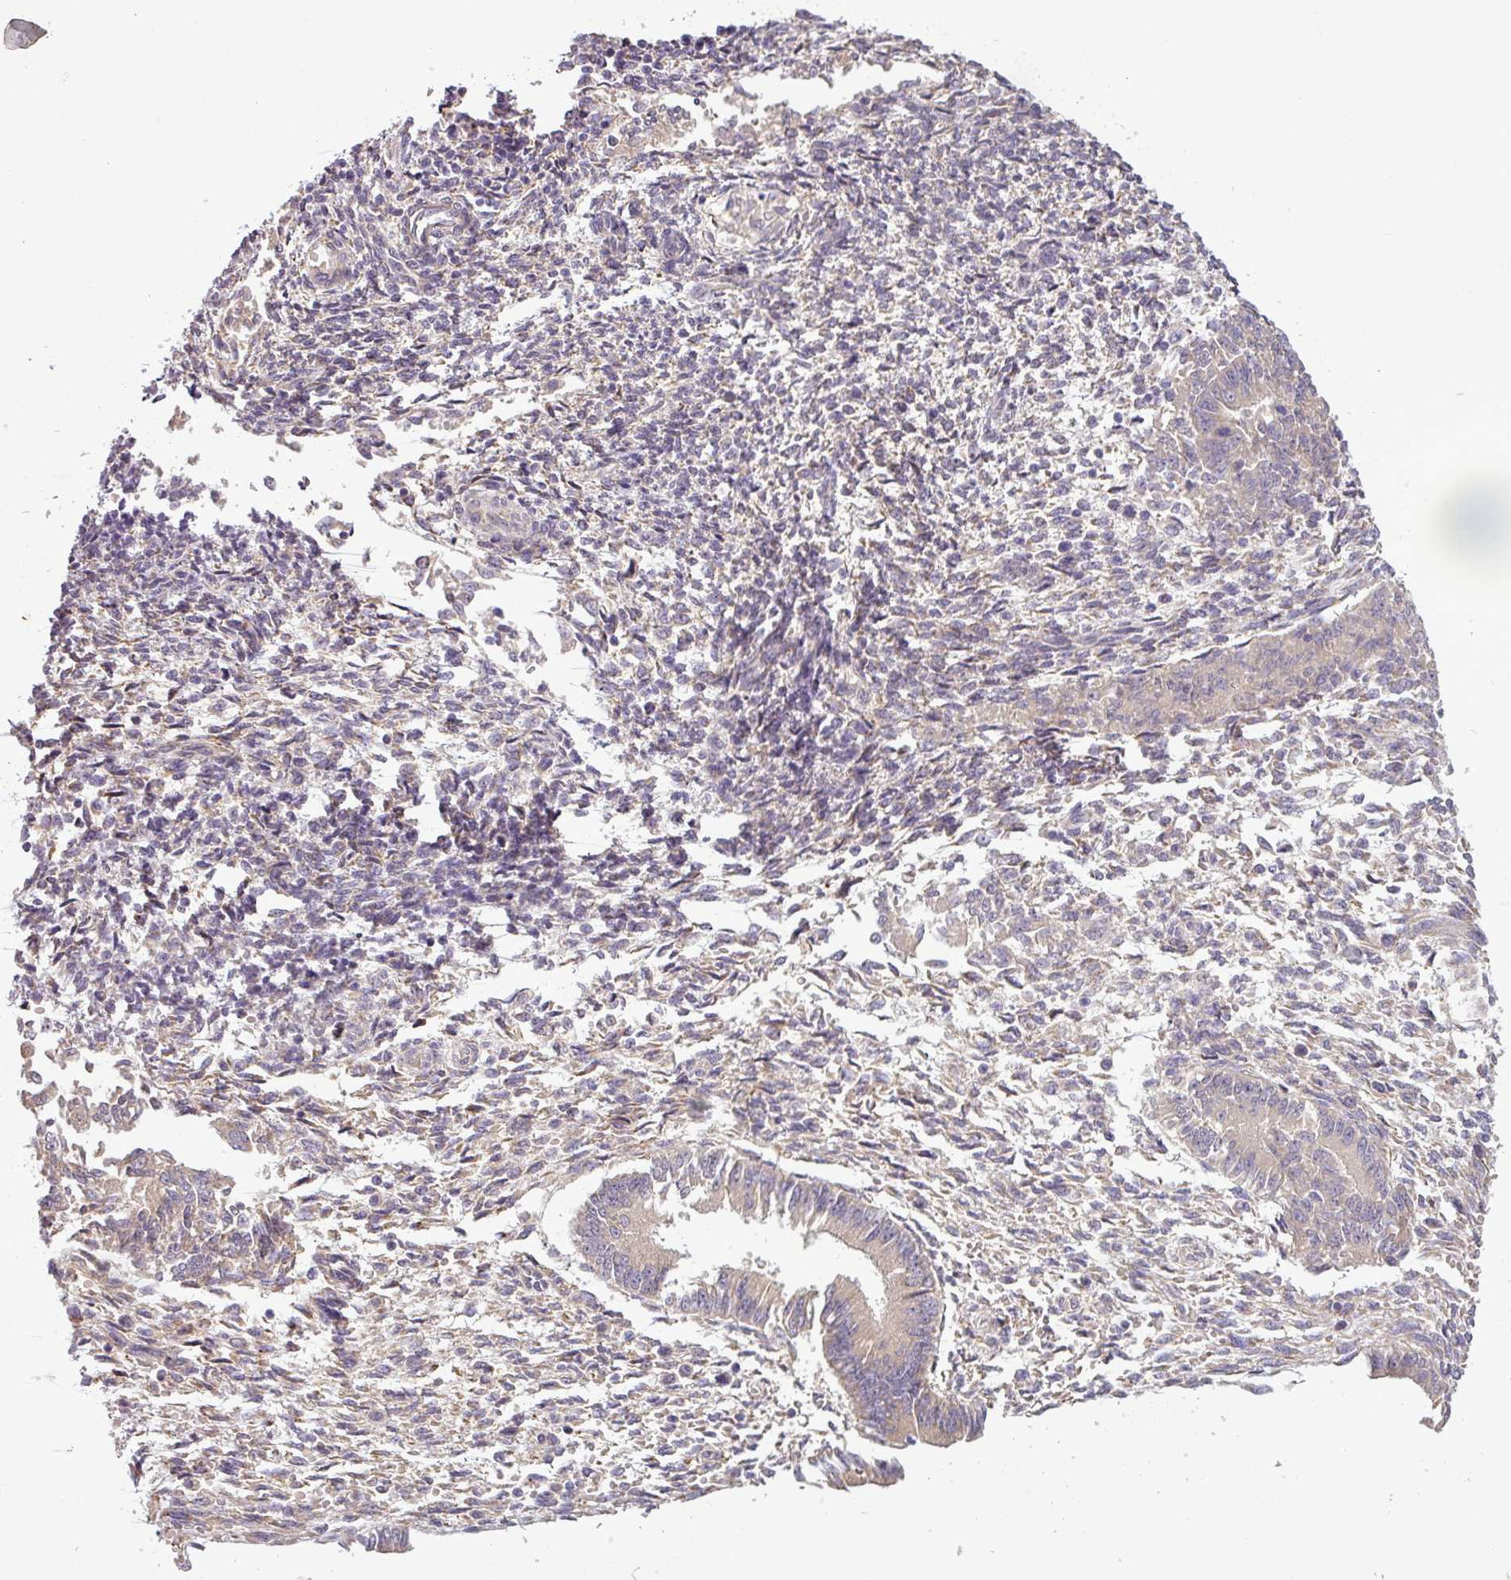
{"staining": {"intensity": "weak", "quantity": "<25%", "location": "cytoplasmic/membranous"}, "tissue": "endometrium", "cell_type": "Cells in endometrial stroma", "image_type": "normal", "snomed": [{"axis": "morphology", "description": "Normal tissue, NOS"}, {"axis": "topography", "description": "Uterus"}, {"axis": "topography", "description": "Endometrium"}], "caption": "DAB (3,3'-diaminobenzidine) immunohistochemical staining of benign endometrium shows no significant staining in cells in endometrial stroma. Brightfield microscopy of immunohistochemistry (IHC) stained with DAB (brown) and hematoxylin (blue), captured at high magnification.", "gene": "MOCS3", "patient": {"sex": "female", "age": 48}}